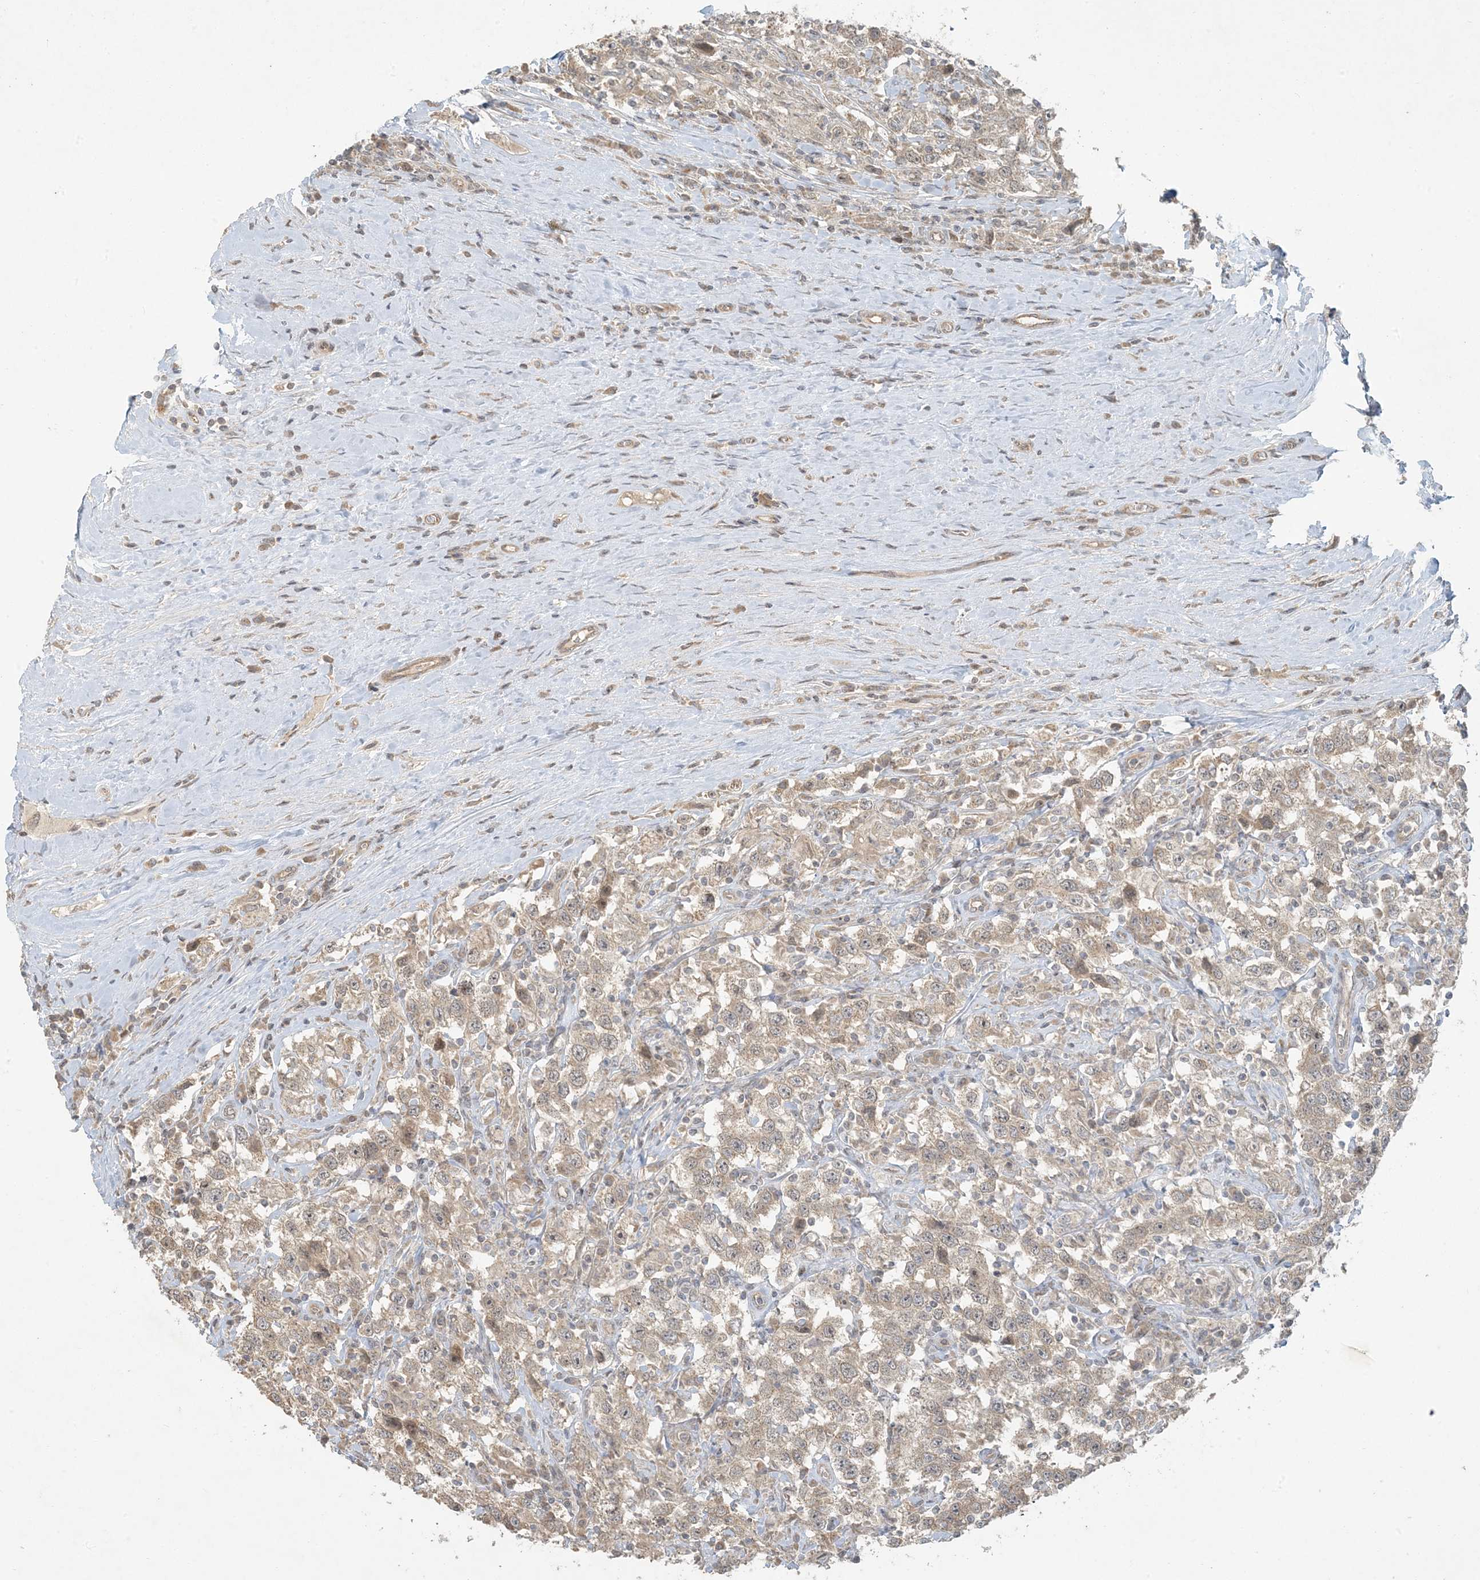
{"staining": {"intensity": "weak", "quantity": ">75%", "location": "cytoplasmic/membranous"}, "tissue": "testis cancer", "cell_type": "Tumor cells", "image_type": "cancer", "snomed": [{"axis": "morphology", "description": "Seminoma, NOS"}, {"axis": "topography", "description": "Testis"}], "caption": "Immunohistochemistry staining of seminoma (testis), which shows low levels of weak cytoplasmic/membranous staining in approximately >75% of tumor cells indicating weak cytoplasmic/membranous protein positivity. The staining was performed using DAB (brown) for protein detection and nuclei were counterstained in hematoxylin (blue).", "gene": "BCORL1", "patient": {"sex": "male", "age": 41}}